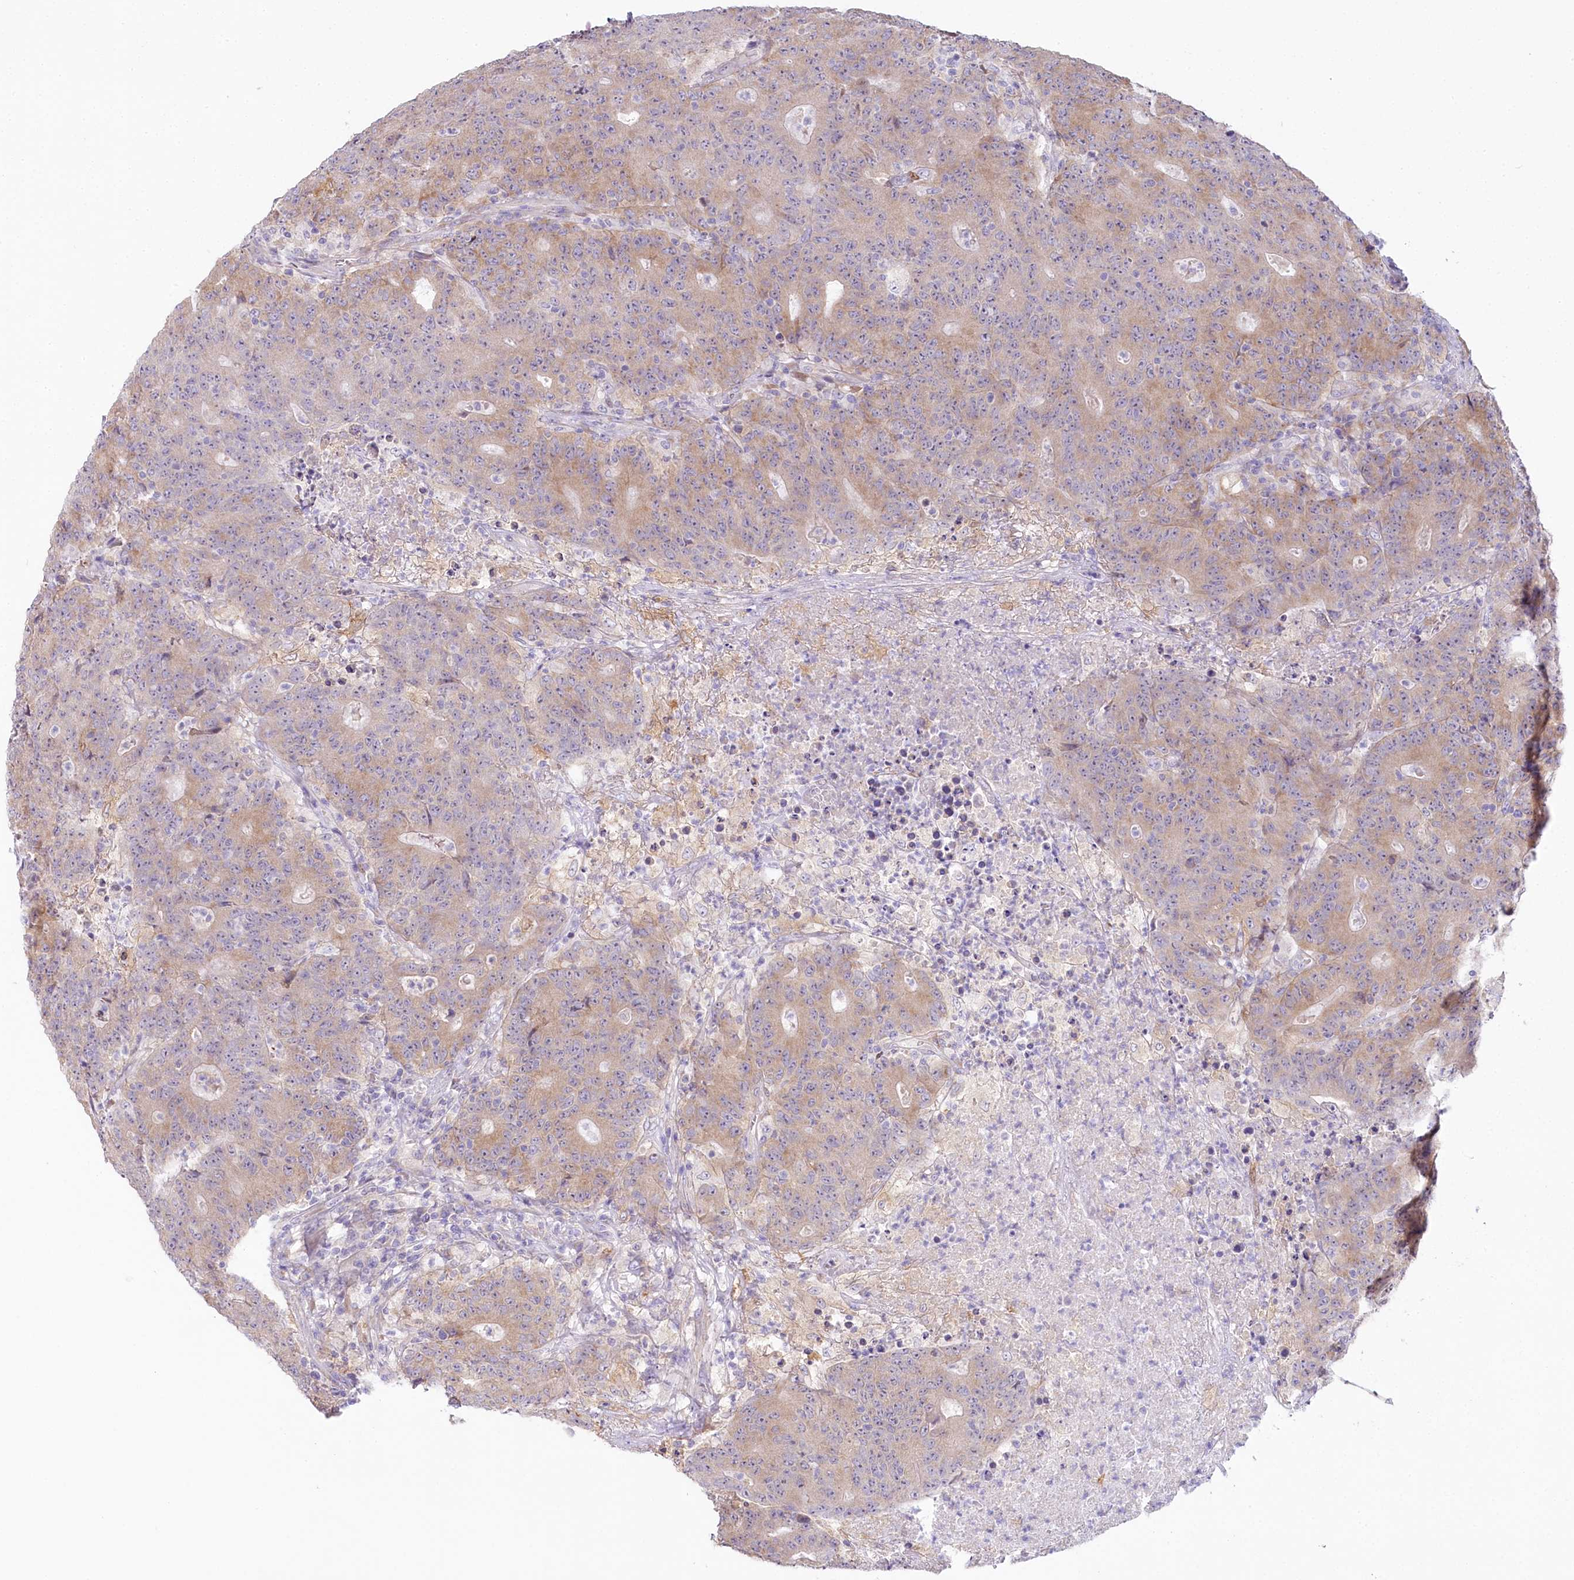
{"staining": {"intensity": "weak", "quantity": ">75%", "location": "cytoplasmic/membranous"}, "tissue": "colorectal cancer", "cell_type": "Tumor cells", "image_type": "cancer", "snomed": [{"axis": "morphology", "description": "Adenocarcinoma, NOS"}, {"axis": "topography", "description": "Colon"}], "caption": "Colorectal cancer was stained to show a protein in brown. There is low levels of weak cytoplasmic/membranous expression in approximately >75% of tumor cells.", "gene": "MYOZ1", "patient": {"sex": "female", "age": 75}}